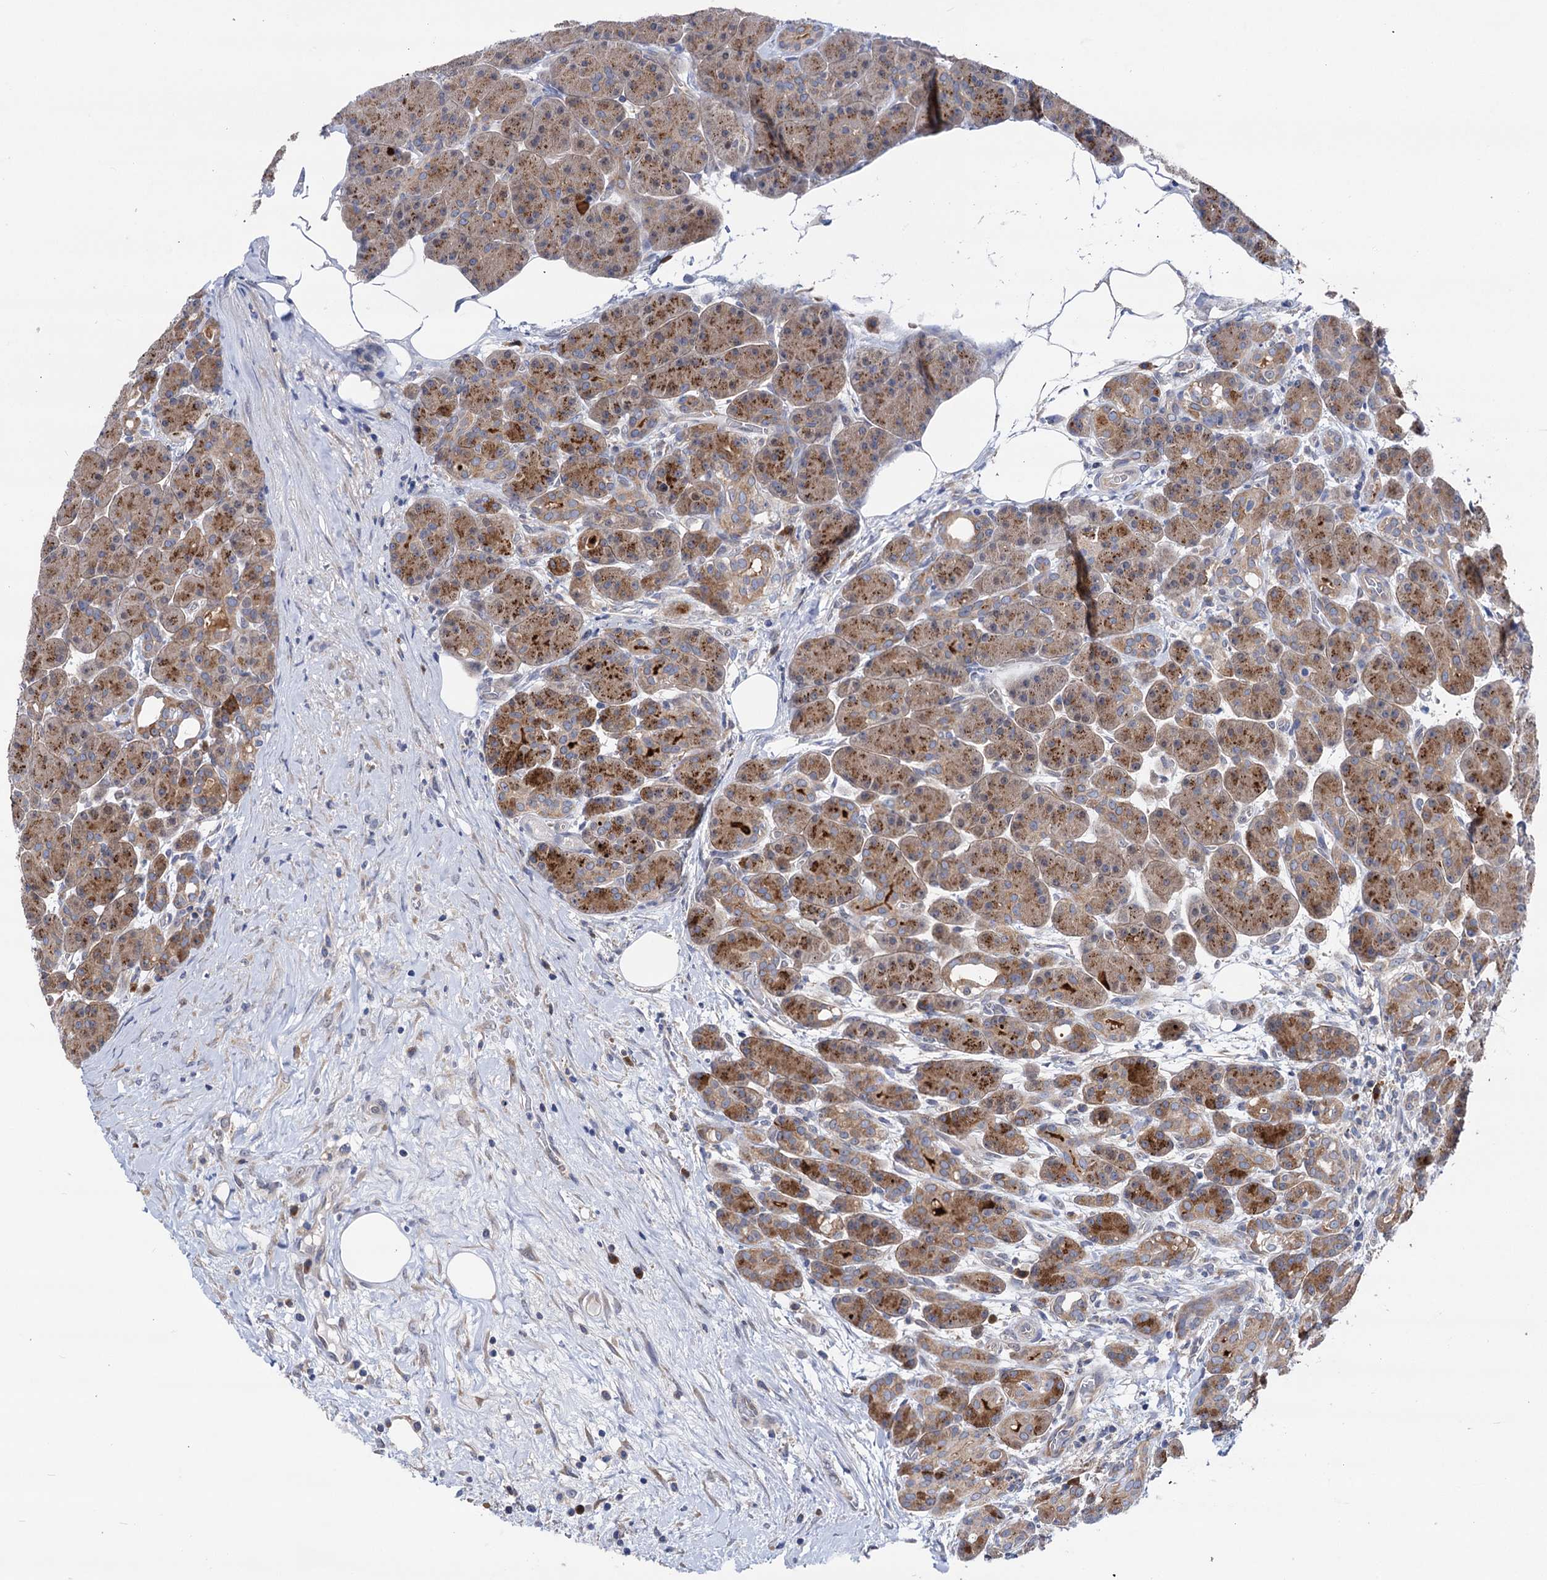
{"staining": {"intensity": "moderate", "quantity": ">75%", "location": "cytoplasmic/membranous"}, "tissue": "pancreas", "cell_type": "Exocrine glandular cells", "image_type": "normal", "snomed": [{"axis": "morphology", "description": "Normal tissue, NOS"}, {"axis": "topography", "description": "Pancreas"}], "caption": "Immunohistochemistry (IHC) of normal human pancreas reveals medium levels of moderate cytoplasmic/membranous positivity in approximately >75% of exocrine glandular cells. (Brightfield microscopy of DAB IHC at high magnification).", "gene": "ZNRD2", "patient": {"sex": "male", "age": 63}}